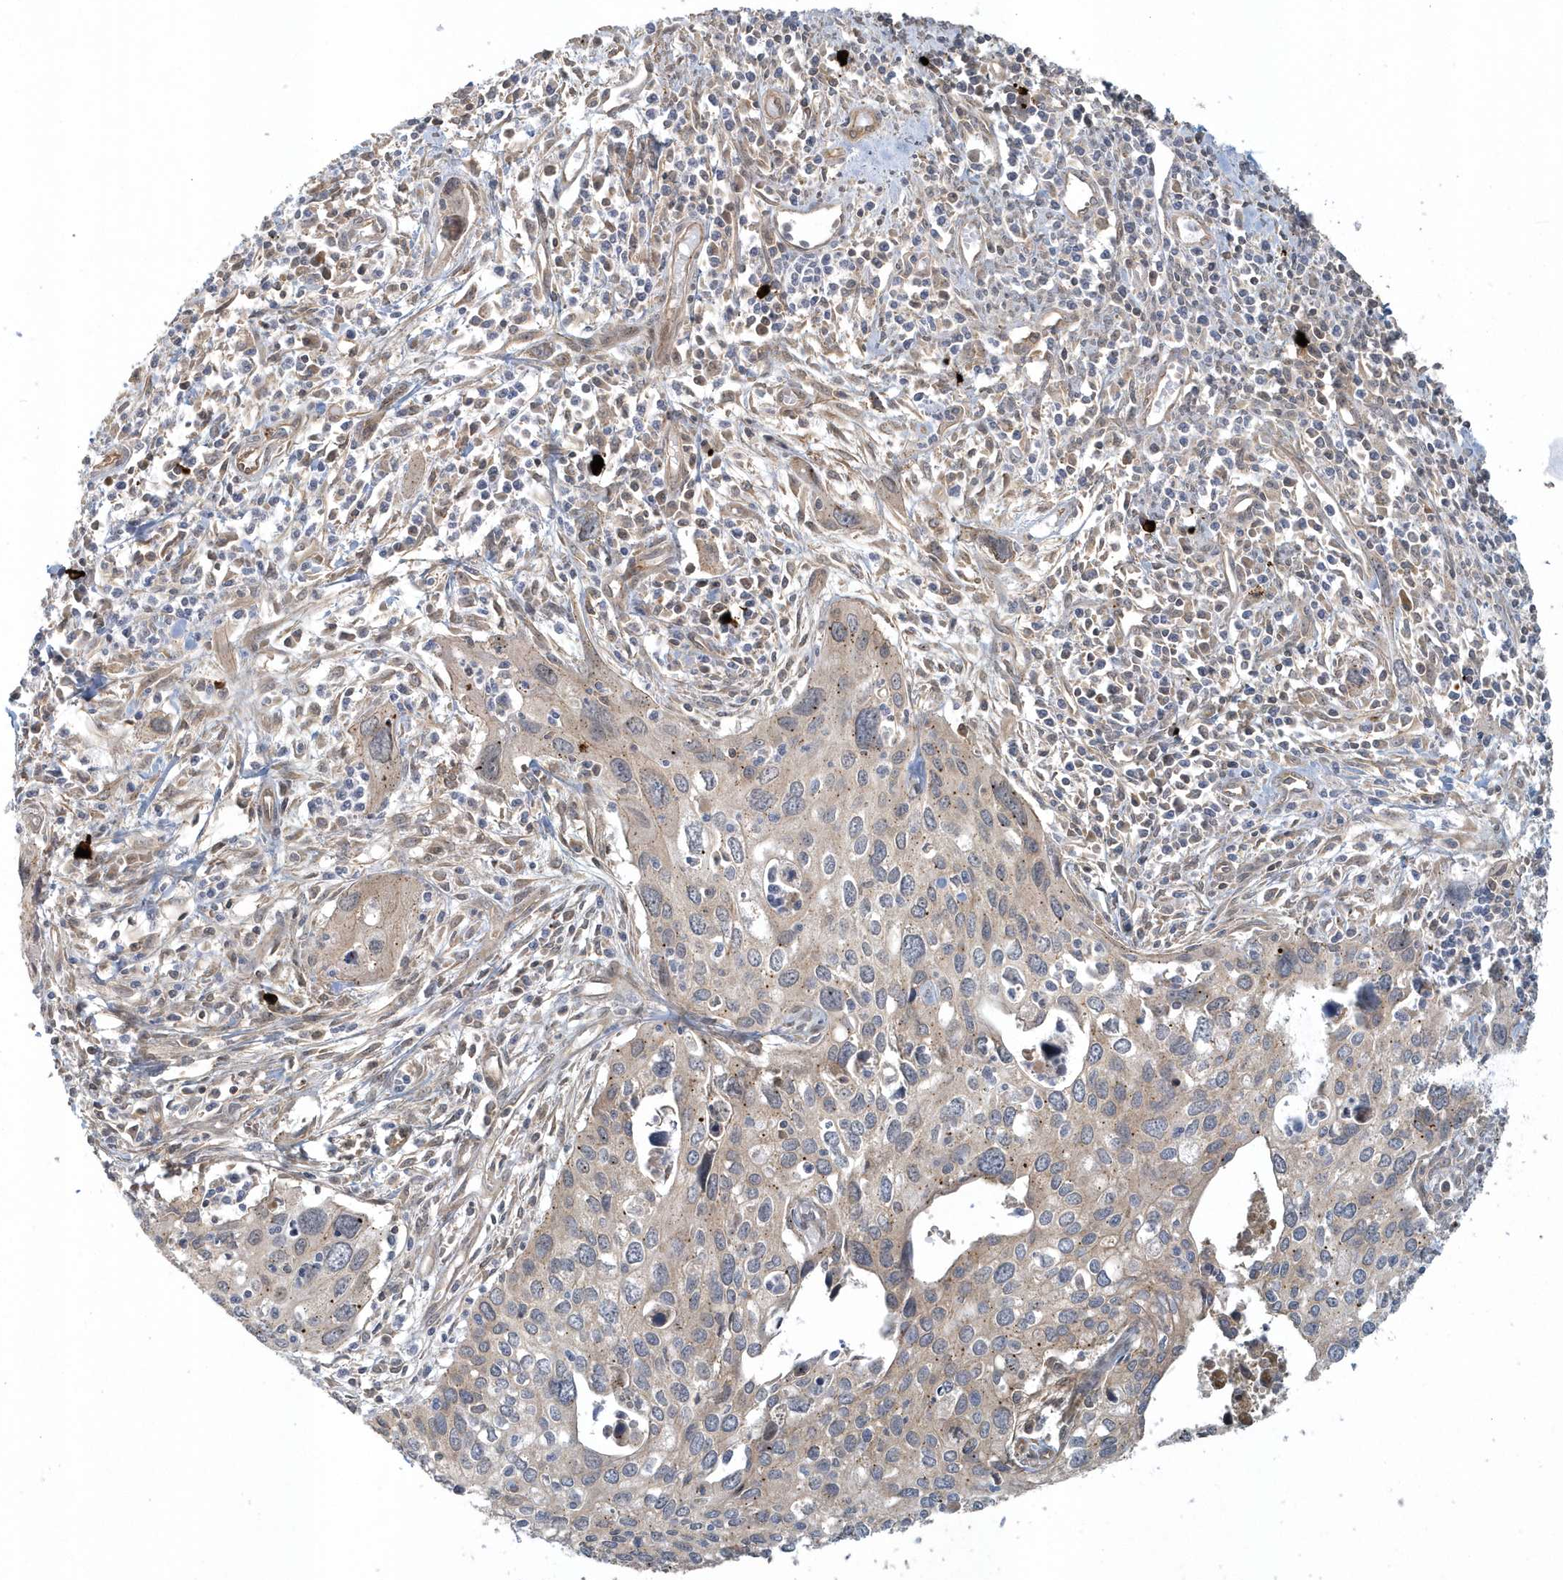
{"staining": {"intensity": "weak", "quantity": "<25%", "location": "cytoplasmic/membranous"}, "tissue": "cervical cancer", "cell_type": "Tumor cells", "image_type": "cancer", "snomed": [{"axis": "morphology", "description": "Squamous cell carcinoma, NOS"}, {"axis": "topography", "description": "Cervix"}], "caption": "This is an IHC micrograph of human squamous cell carcinoma (cervical). There is no expression in tumor cells.", "gene": "STIM2", "patient": {"sex": "female", "age": 55}}